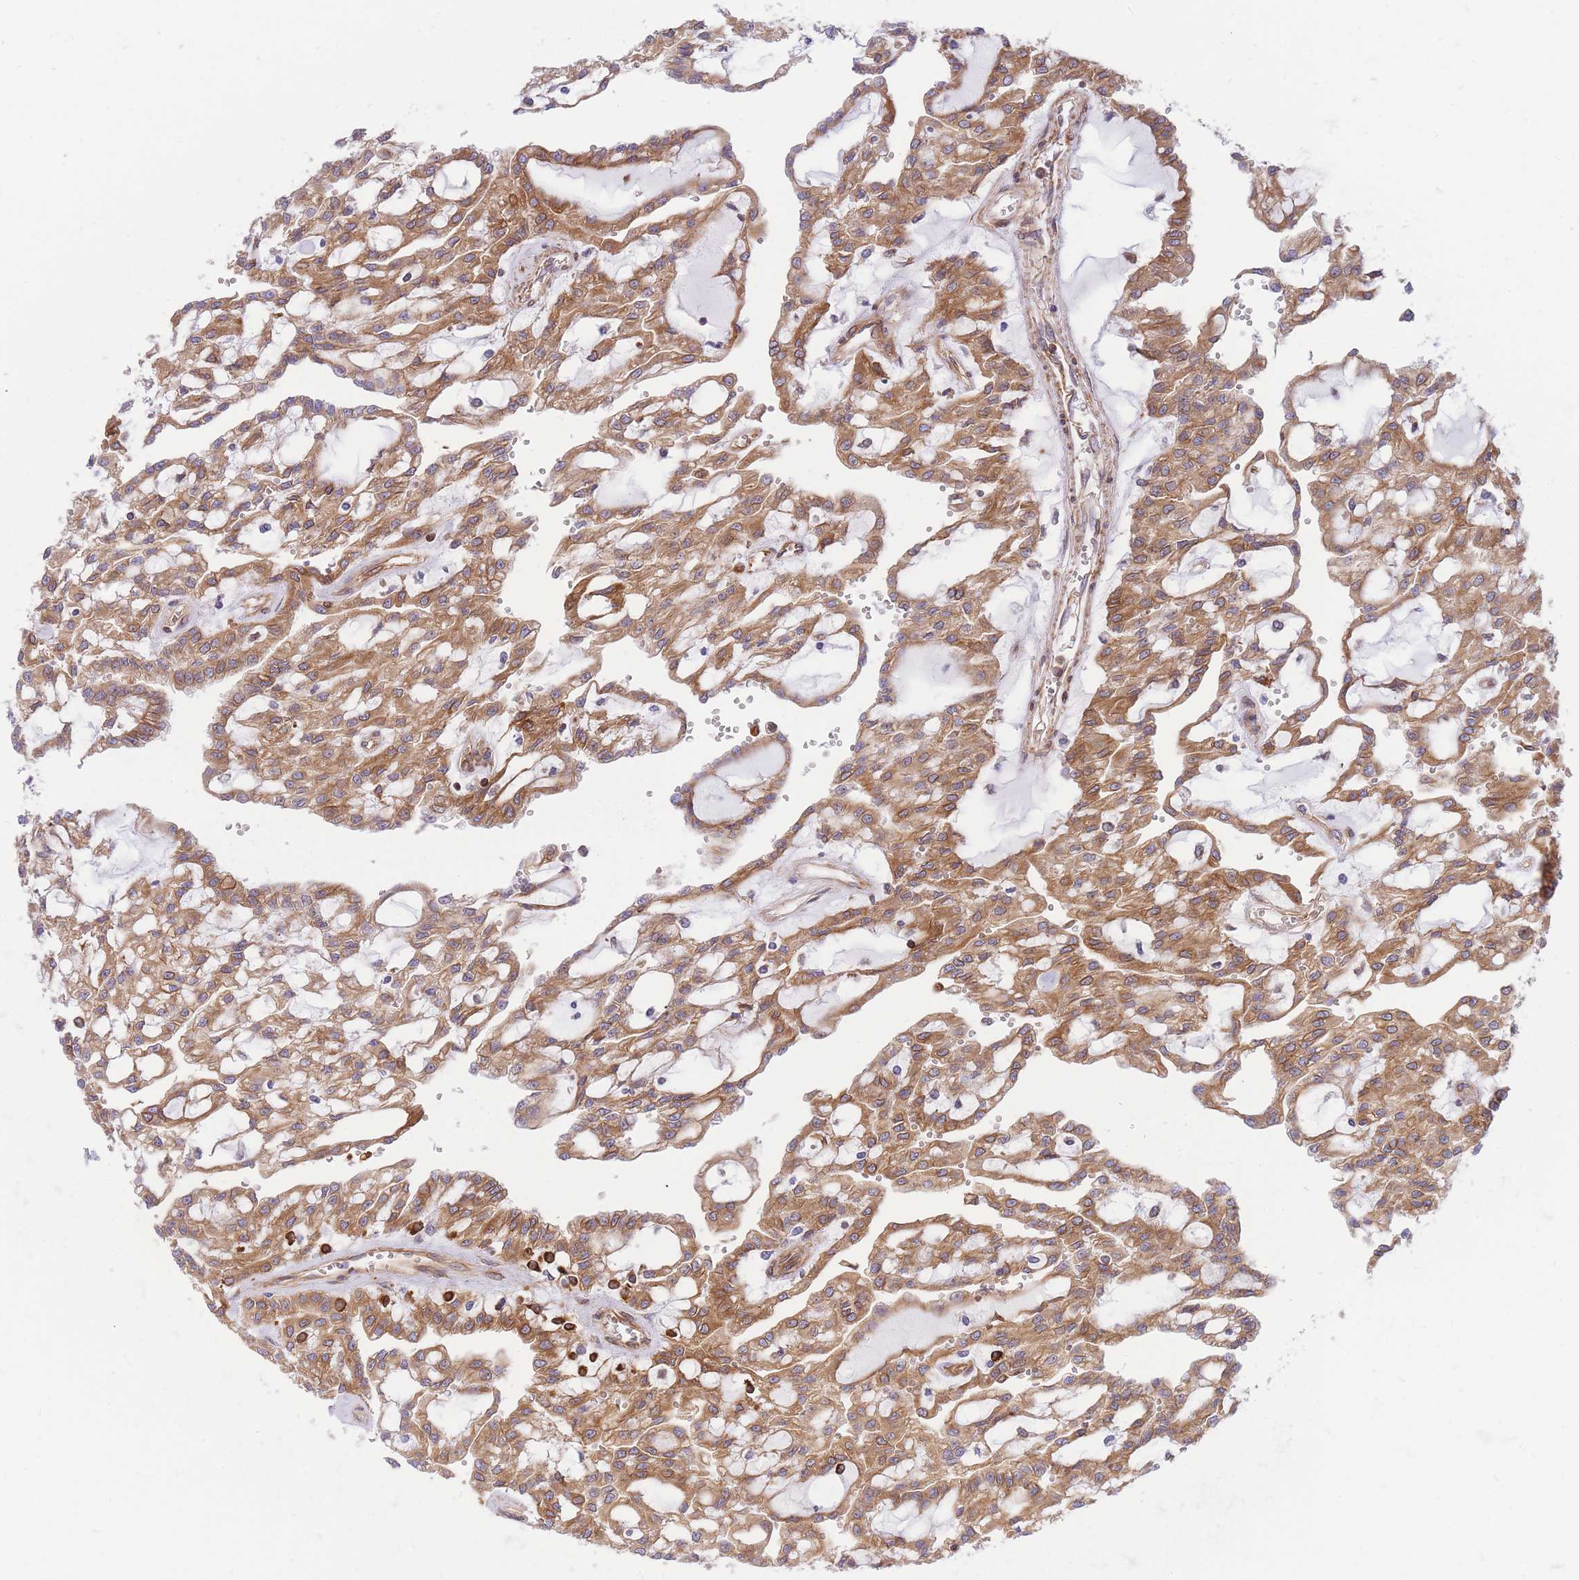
{"staining": {"intensity": "moderate", "quantity": ">75%", "location": "cytoplasmic/membranous"}, "tissue": "renal cancer", "cell_type": "Tumor cells", "image_type": "cancer", "snomed": [{"axis": "morphology", "description": "Adenocarcinoma, NOS"}, {"axis": "topography", "description": "Kidney"}], "caption": "A histopathology image of human renal adenocarcinoma stained for a protein displays moderate cytoplasmic/membranous brown staining in tumor cells. The protein is shown in brown color, while the nuclei are stained blue.", "gene": "REM1", "patient": {"sex": "male", "age": 63}}